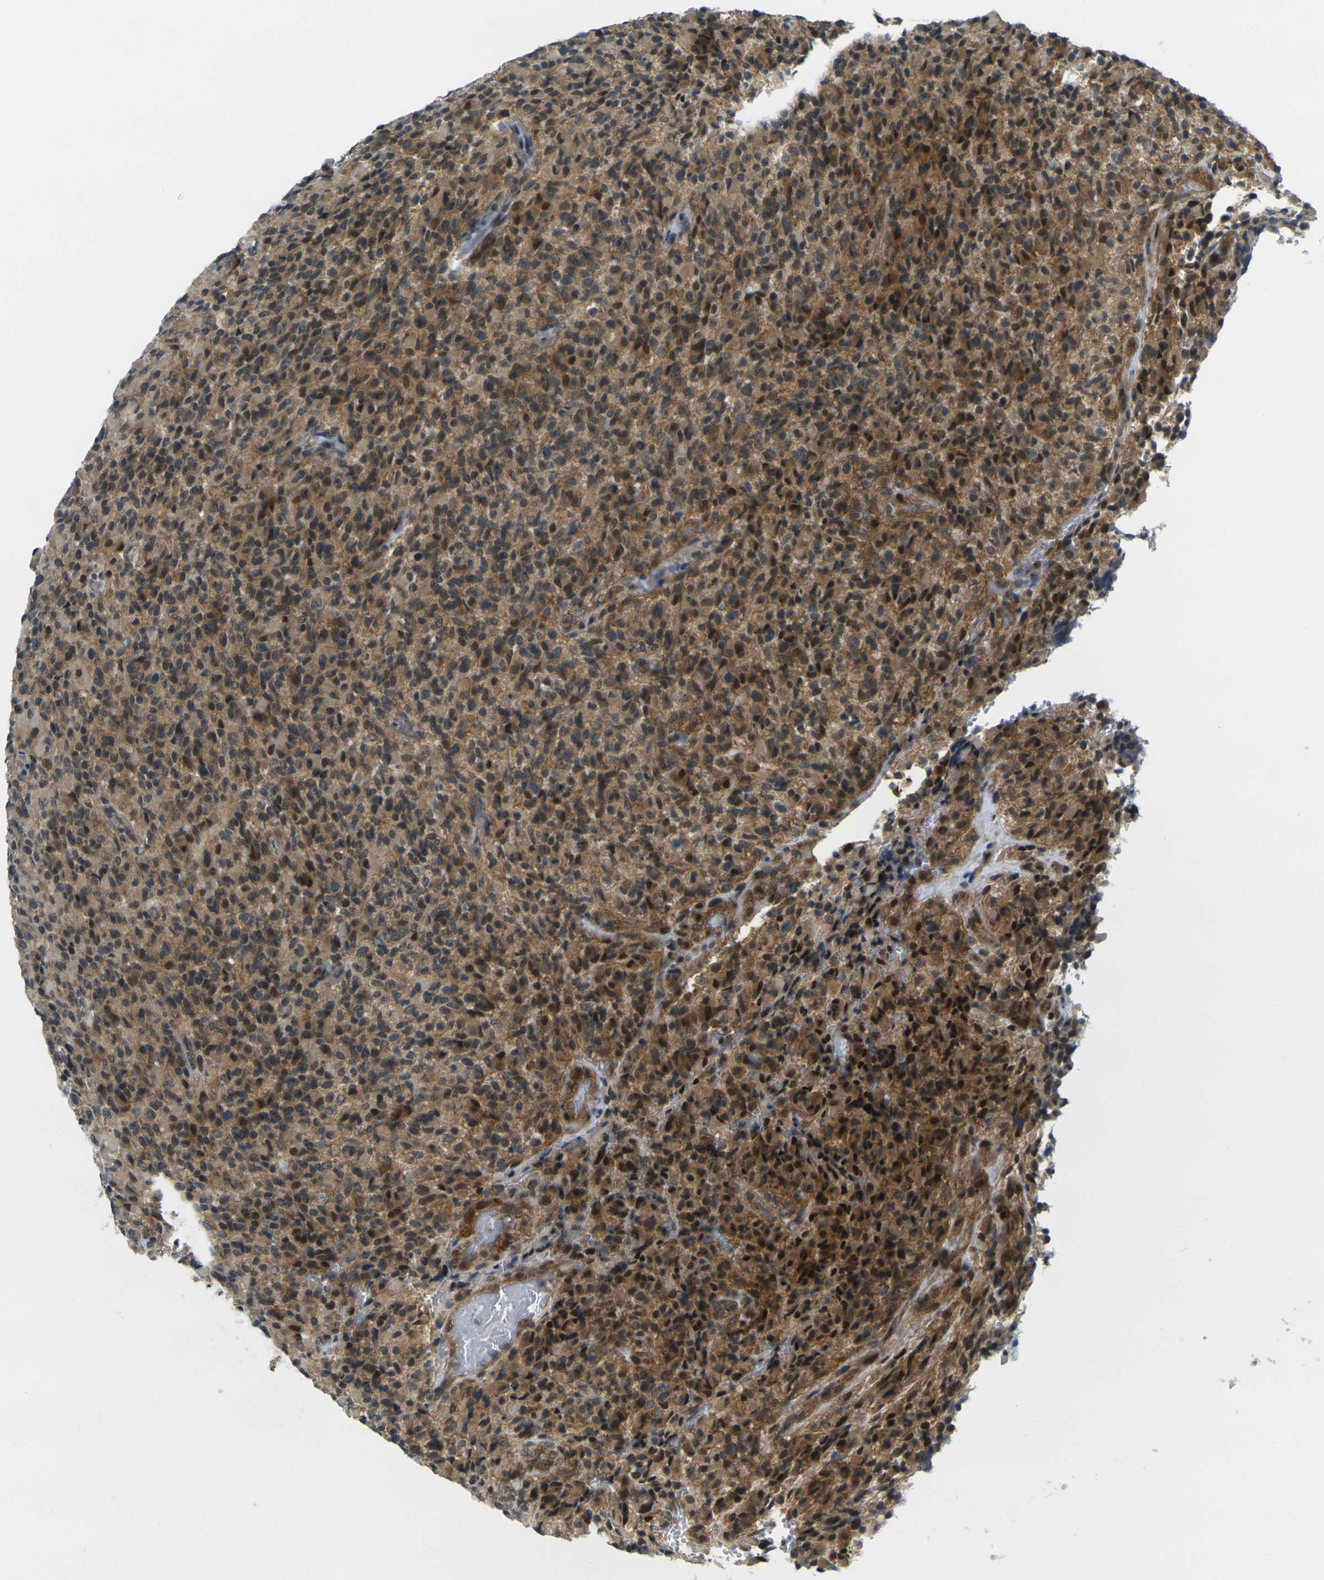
{"staining": {"intensity": "moderate", "quantity": ">75%", "location": "cytoplasmic/membranous,nuclear"}, "tissue": "glioma", "cell_type": "Tumor cells", "image_type": "cancer", "snomed": [{"axis": "morphology", "description": "Glioma, malignant, High grade"}, {"axis": "topography", "description": "Brain"}], "caption": "Human malignant glioma (high-grade) stained with a protein marker reveals moderate staining in tumor cells.", "gene": "KCTD10", "patient": {"sex": "male", "age": 71}}